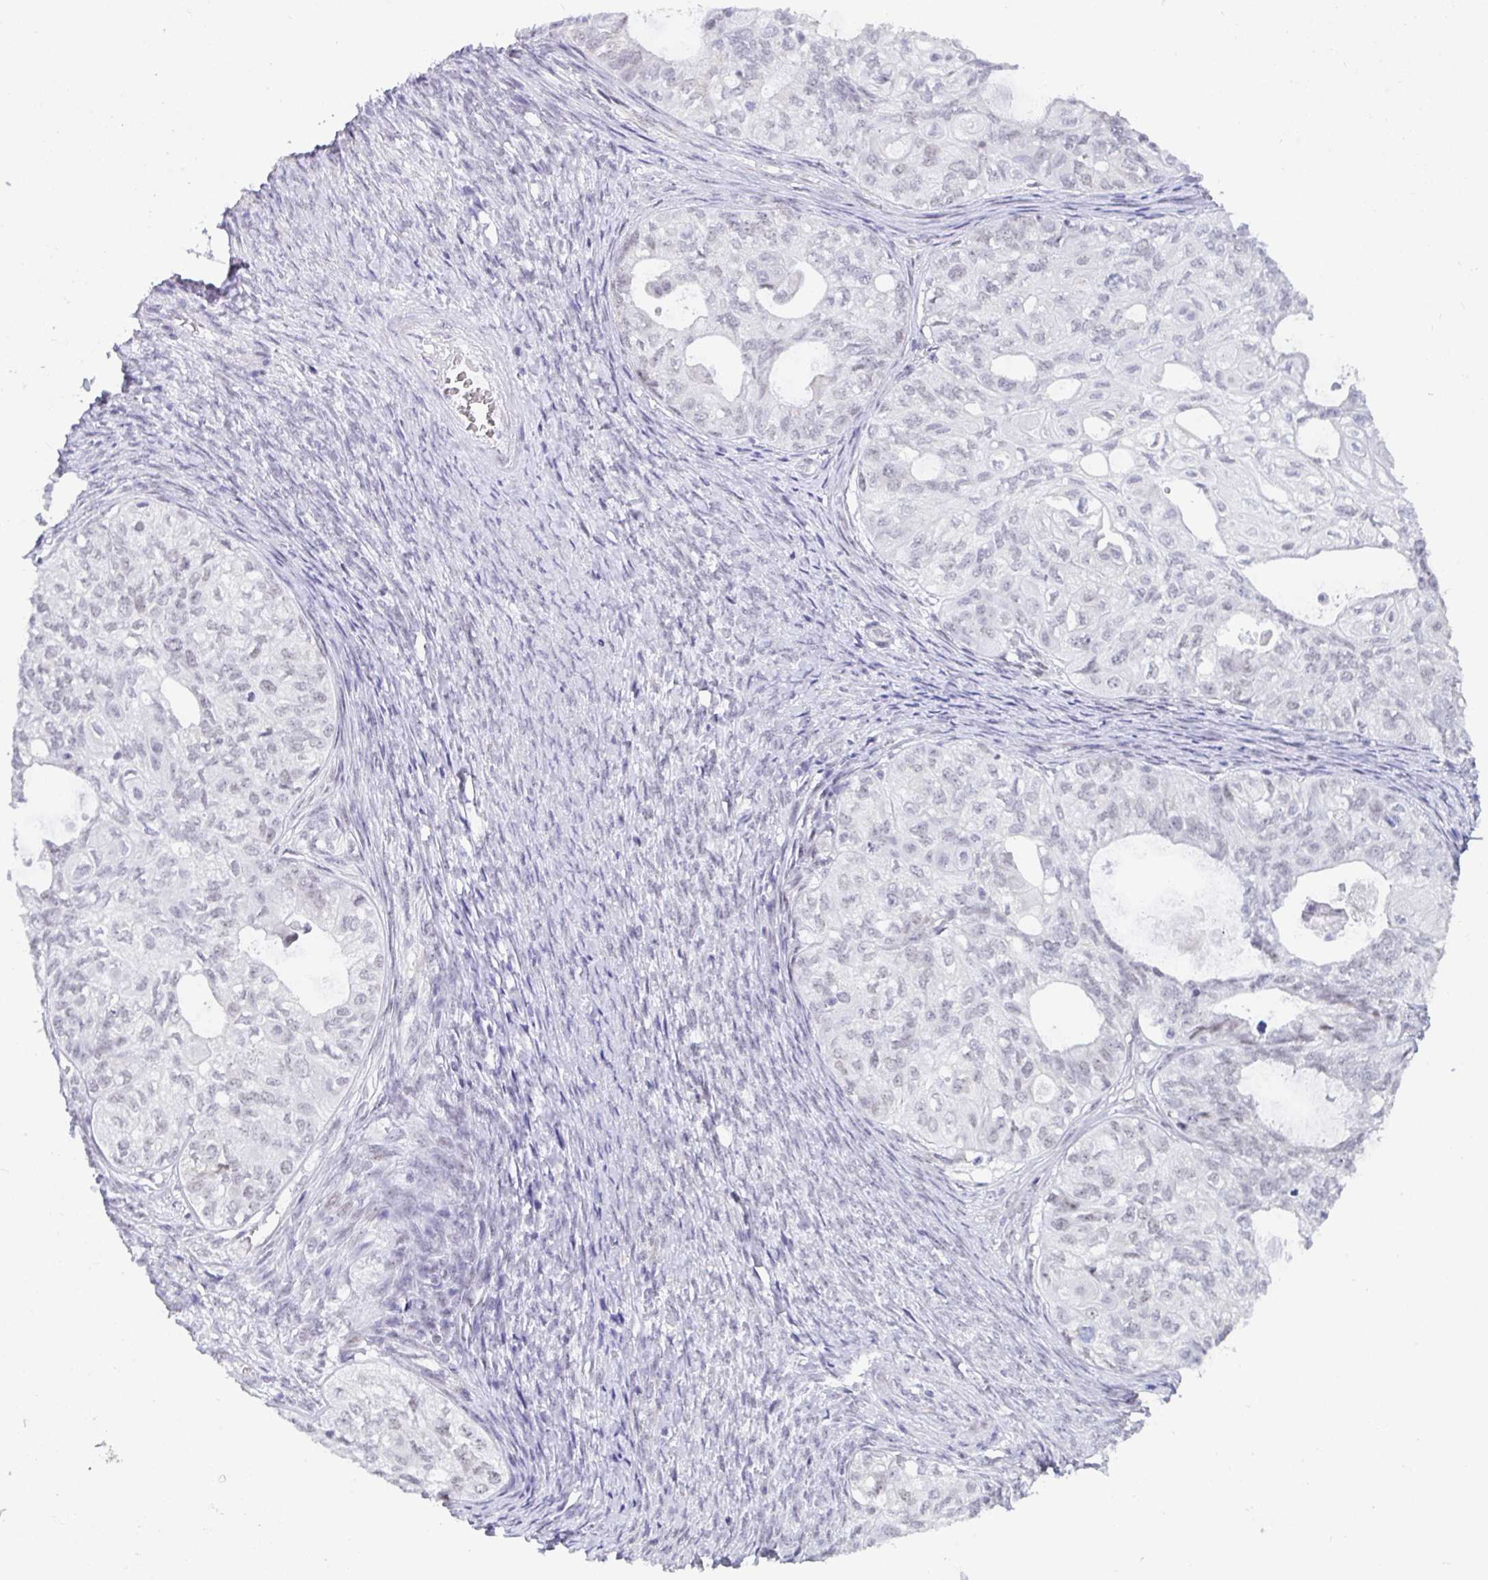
{"staining": {"intensity": "weak", "quantity": "<25%", "location": "nuclear"}, "tissue": "ovarian cancer", "cell_type": "Tumor cells", "image_type": "cancer", "snomed": [{"axis": "morphology", "description": "Carcinoma, endometroid"}, {"axis": "topography", "description": "Ovary"}], "caption": "This is an immunohistochemistry (IHC) photomicrograph of human endometroid carcinoma (ovarian). There is no positivity in tumor cells.", "gene": "WDR72", "patient": {"sex": "female", "age": 64}}